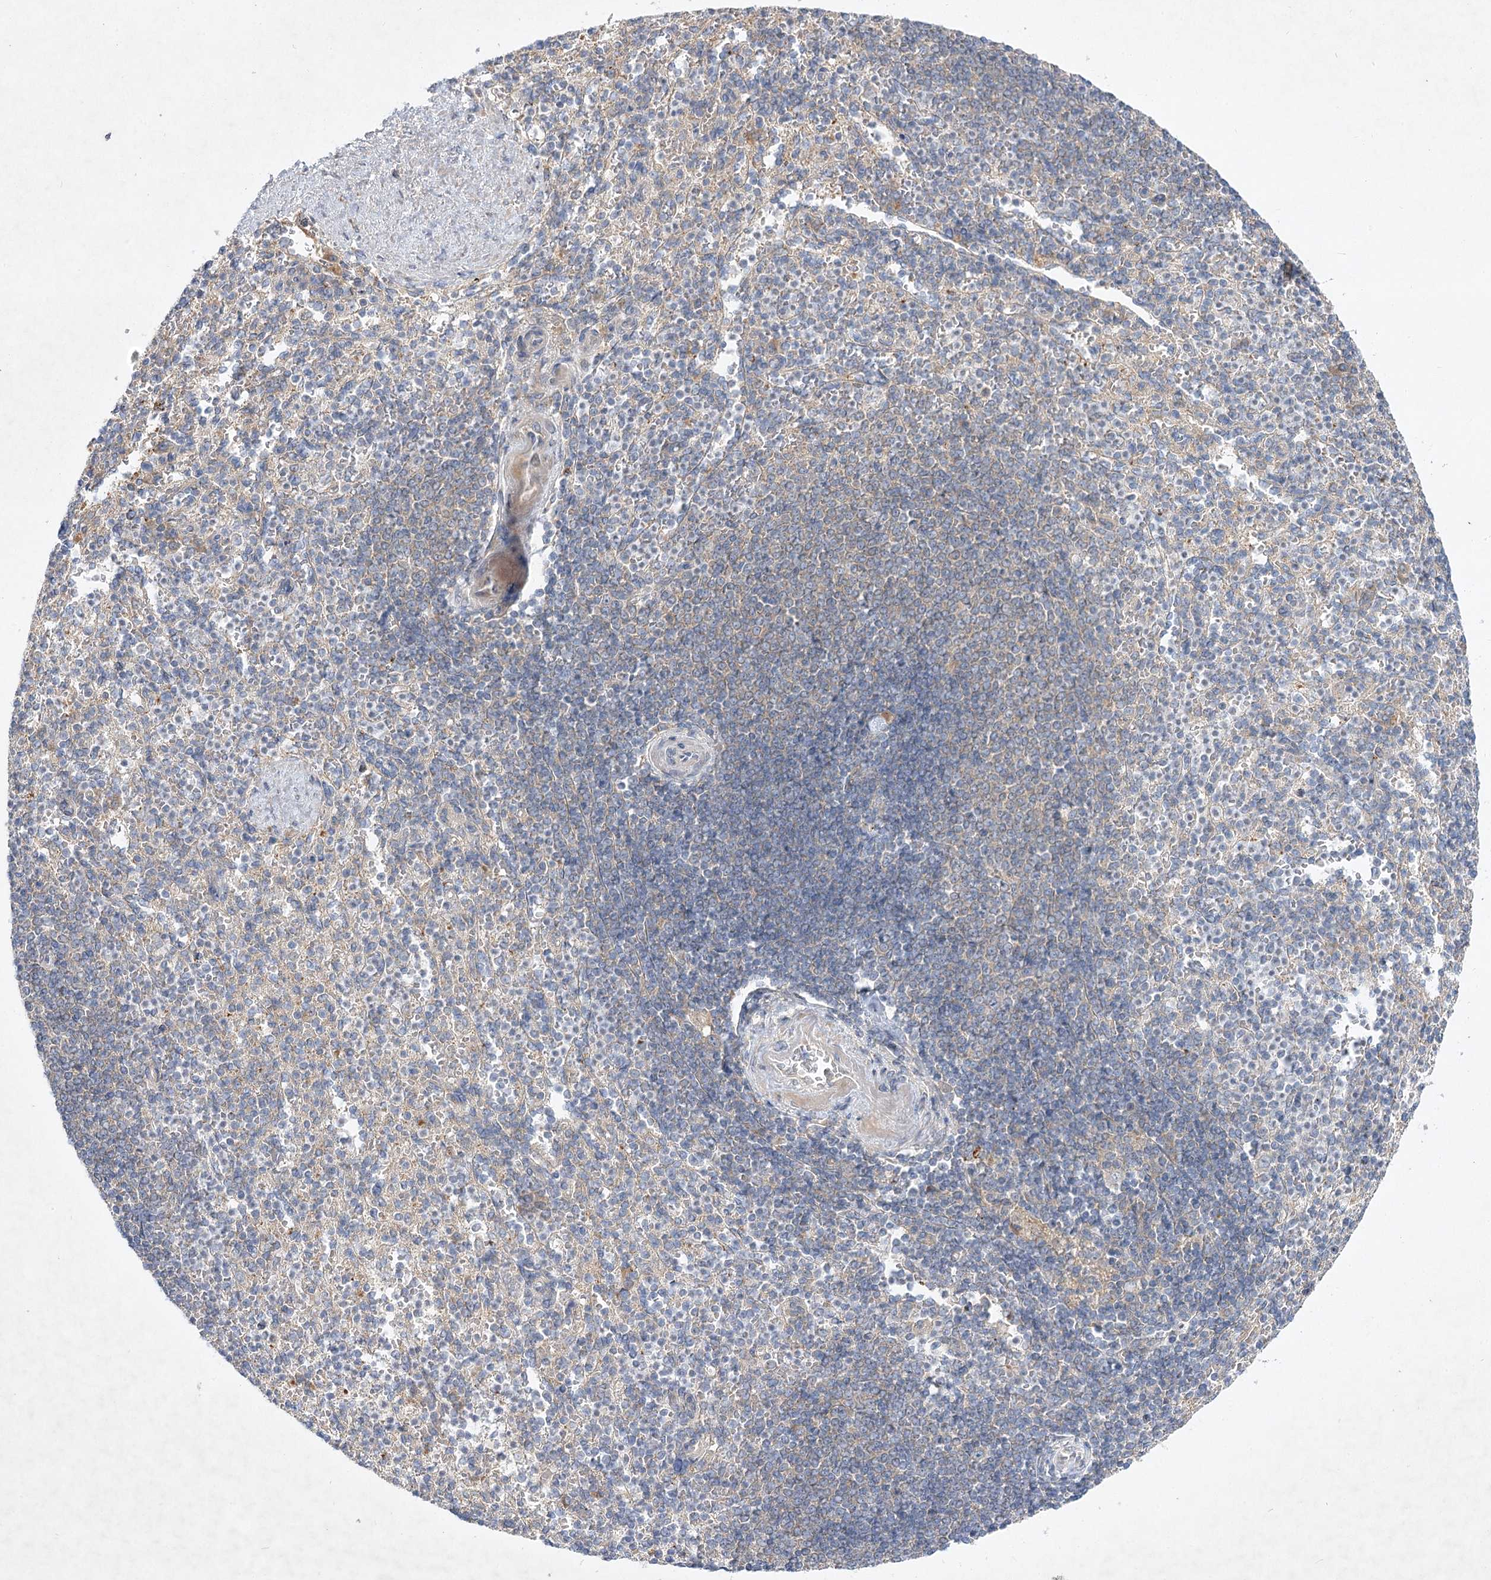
{"staining": {"intensity": "negative", "quantity": "none", "location": "none"}, "tissue": "spleen", "cell_type": "Cells in red pulp", "image_type": "normal", "snomed": [{"axis": "morphology", "description": "Normal tissue, NOS"}, {"axis": "topography", "description": "Spleen"}], "caption": "There is no significant positivity in cells in red pulp of spleen. (Brightfield microscopy of DAB (3,3'-diaminobenzidine) IHC at high magnification).", "gene": "PYROXD1", "patient": {"sex": "female", "age": 74}}